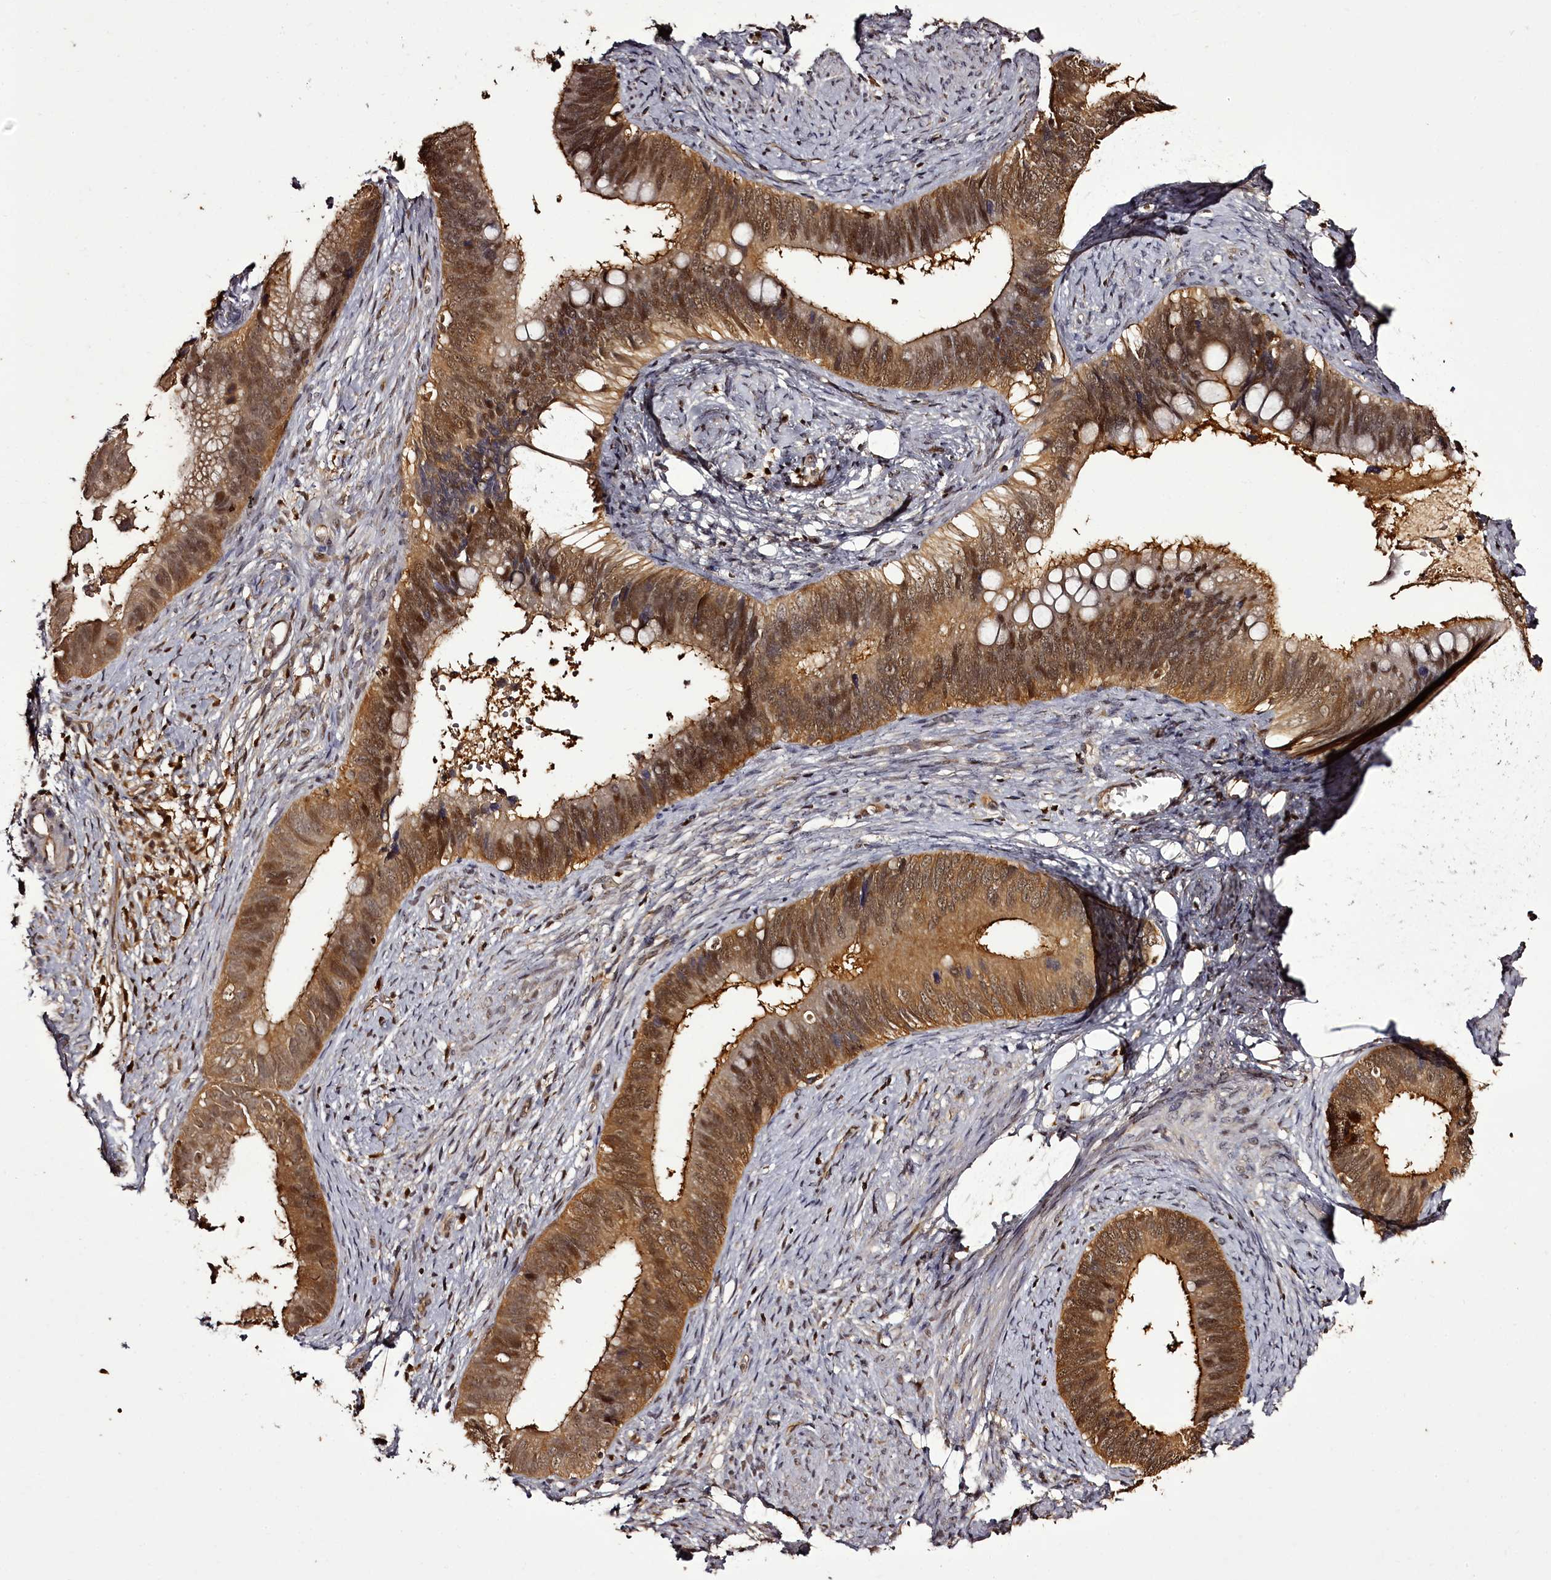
{"staining": {"intensity": "moderate", "quantity": ">75%", "location": "cytoplasmic/membranous,nuclear"}, "tissue": "cervical cancer", "cell_type": "Tumor cells", "image_type": "cancer", "snomed": [{"axis": "morphology", "description": "Adenocarcinoma, NOS"}, {"axis": "topography", "description": "Cervix"}], "caption": "Human cervical adenocarcinoma stained for a protein (brown) exhibits moderate cytoplasmic/membranous and nuclear positive positivity in approximately >75% of tumor cells.", "gene": "NPRL2", "patient": {"sex": "female", "age": 42}}